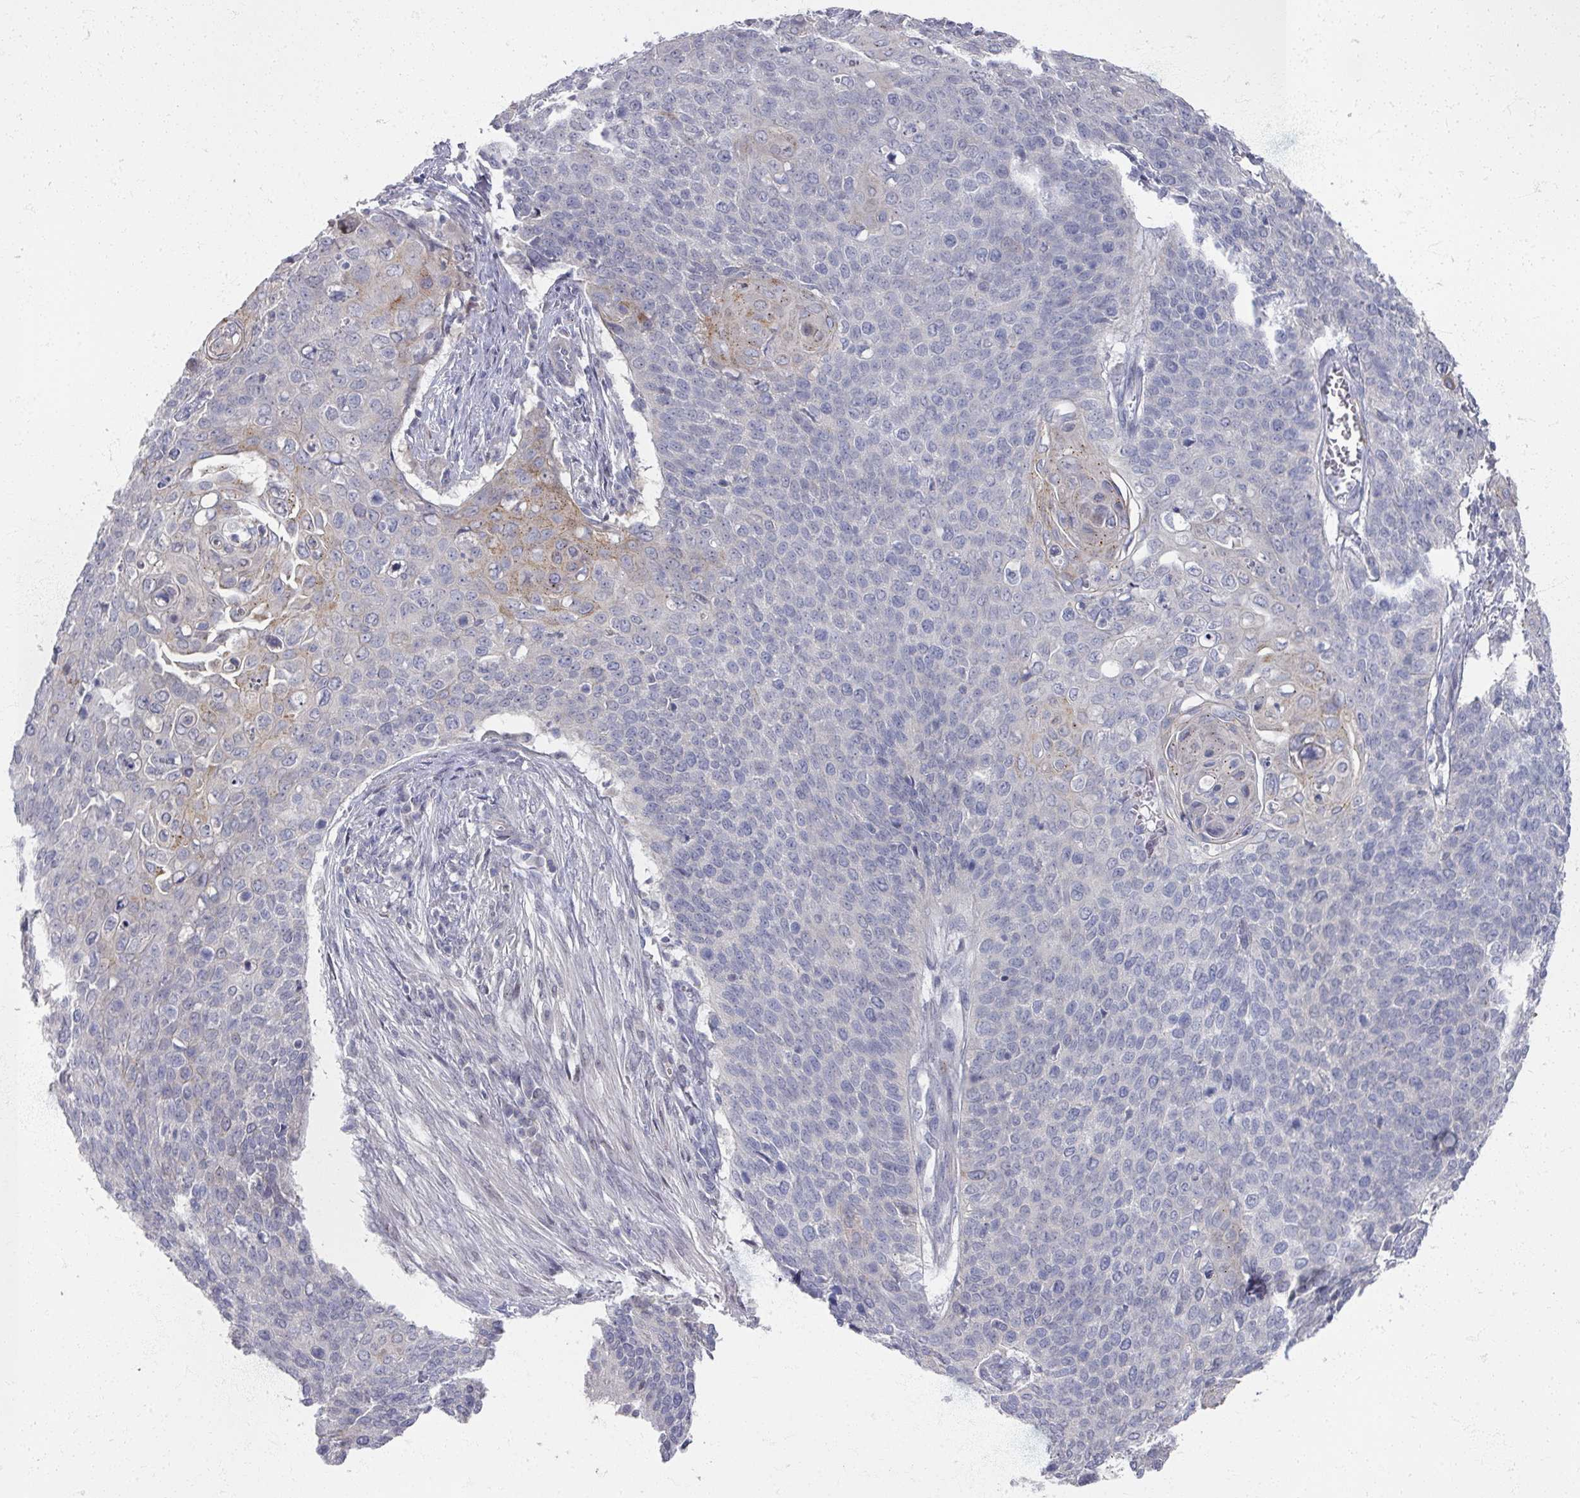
{"staining": {"intensity": "negative", "quantity": "none", "location": "none"}, "tissue": "cervical cancer", "cell_type": "Tumor cells", "image_type": "cancer", "snomed": [{"axis": "morphology", "description": "Squamous cell carcinoma, NOS"}, {"axis": "topography", "description": "Cervix"}], "caption": "Protein analysis of cervical cancer displays no significant staining in tumor cells. Nuclei are stained in blue.", "gene": "TTYH3", "patient": {"sex": "female", "age": 39}}